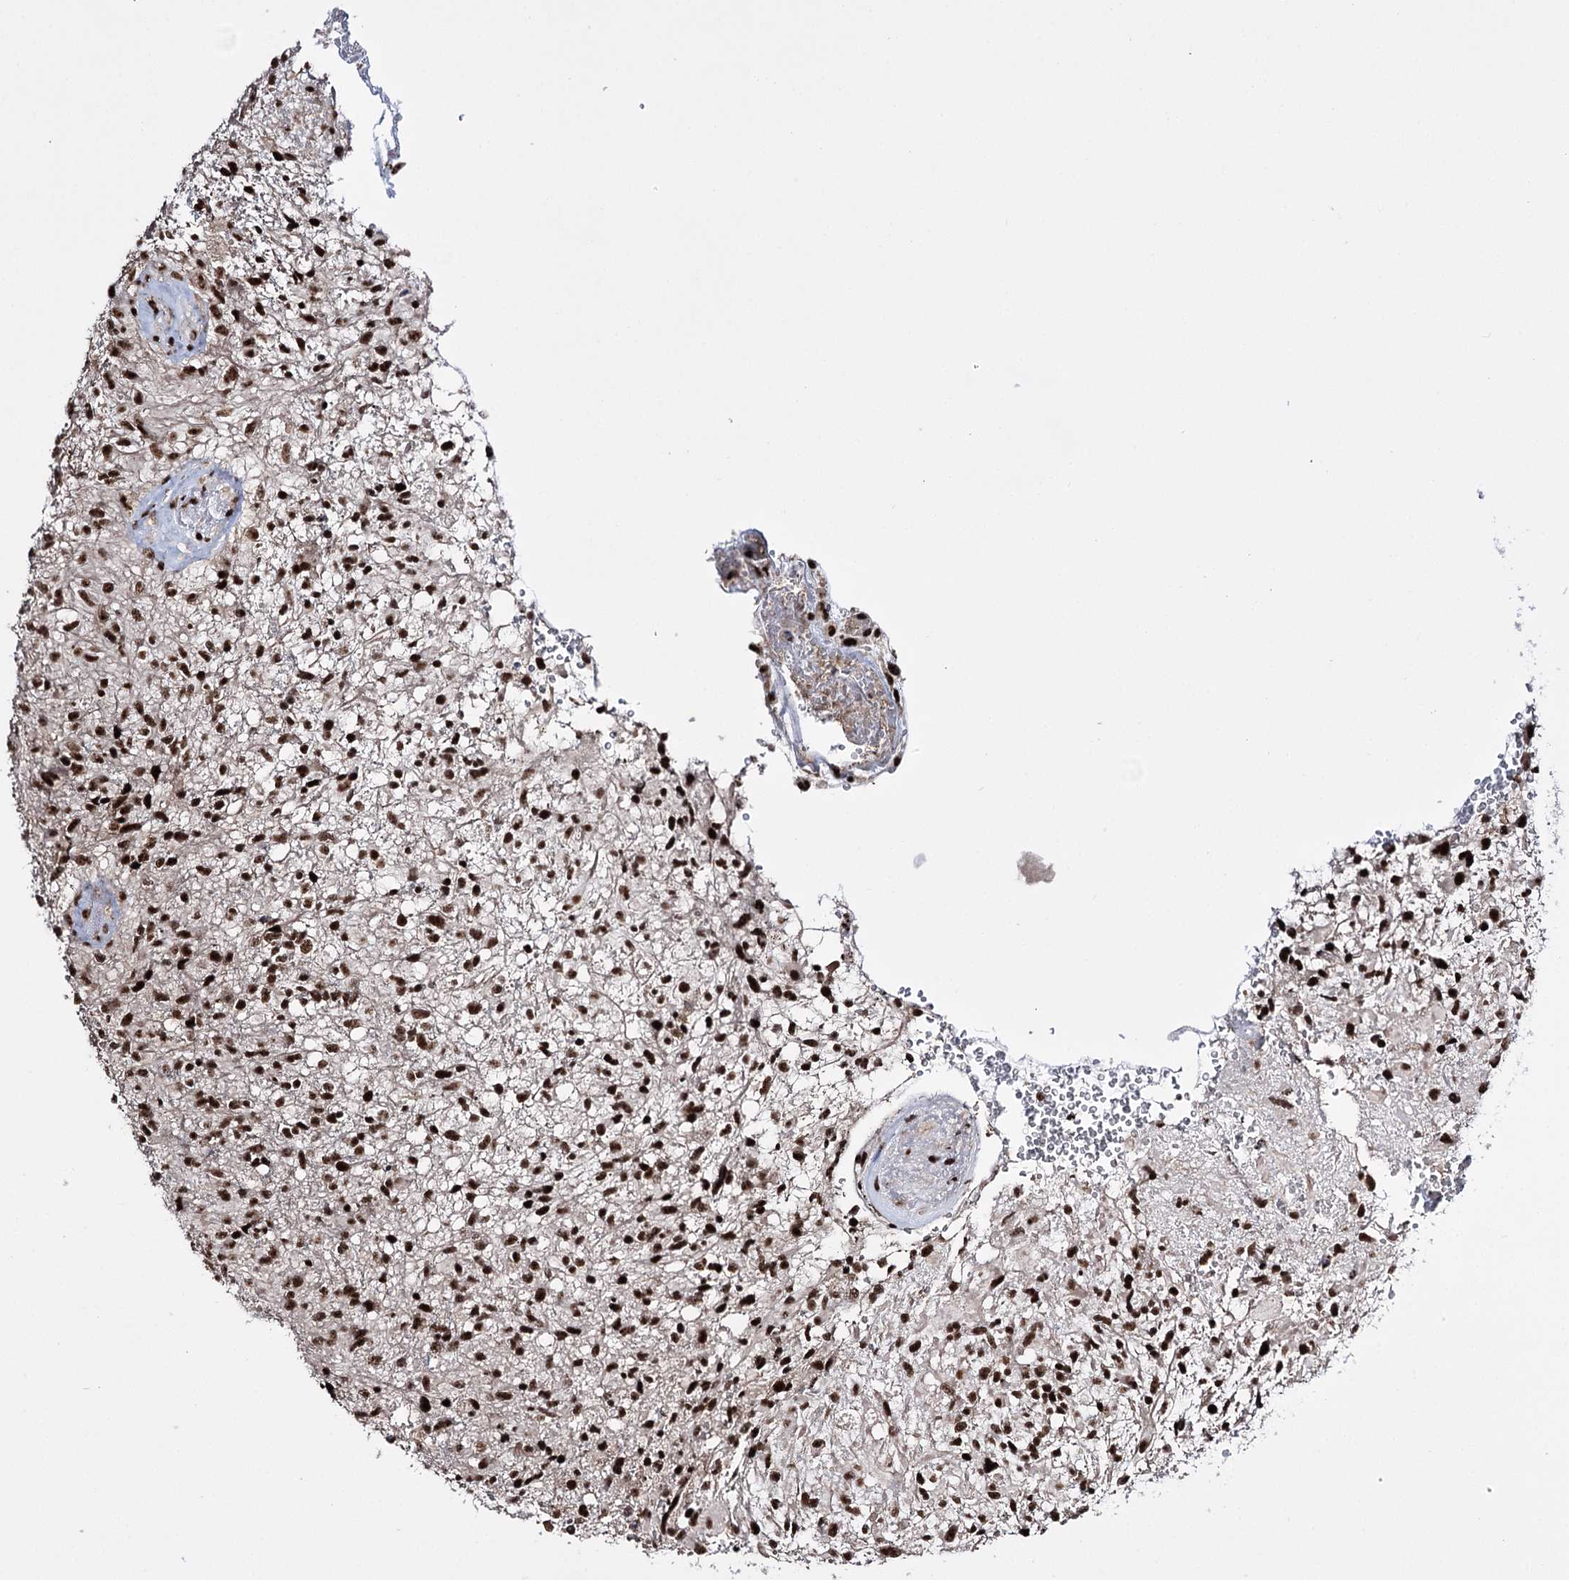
{"staining": {"intensity": "strong", "quantity": ">75%", "location": "nuclear"}, "tissue": "glioma", "cell_type": "Tumor cells", "image_type": "cancer", "snomed": [{"axis": "morphology", "description": "Glioma, malignant, High grade"}, {"axis": "topography", "description": "Brain"}], "caption": "A histopathology image of human glioma stained for a protein exhibits strong nuclear brown staining in tumor cells. (Stains: DAB (3,3'-diaminobenzidine) in brown, nuclei in blue, Microscopy: brightfield microscopy at high magnification).", "gene": "PRPF40A", "patient": {"sex": "male", "age": 56}}